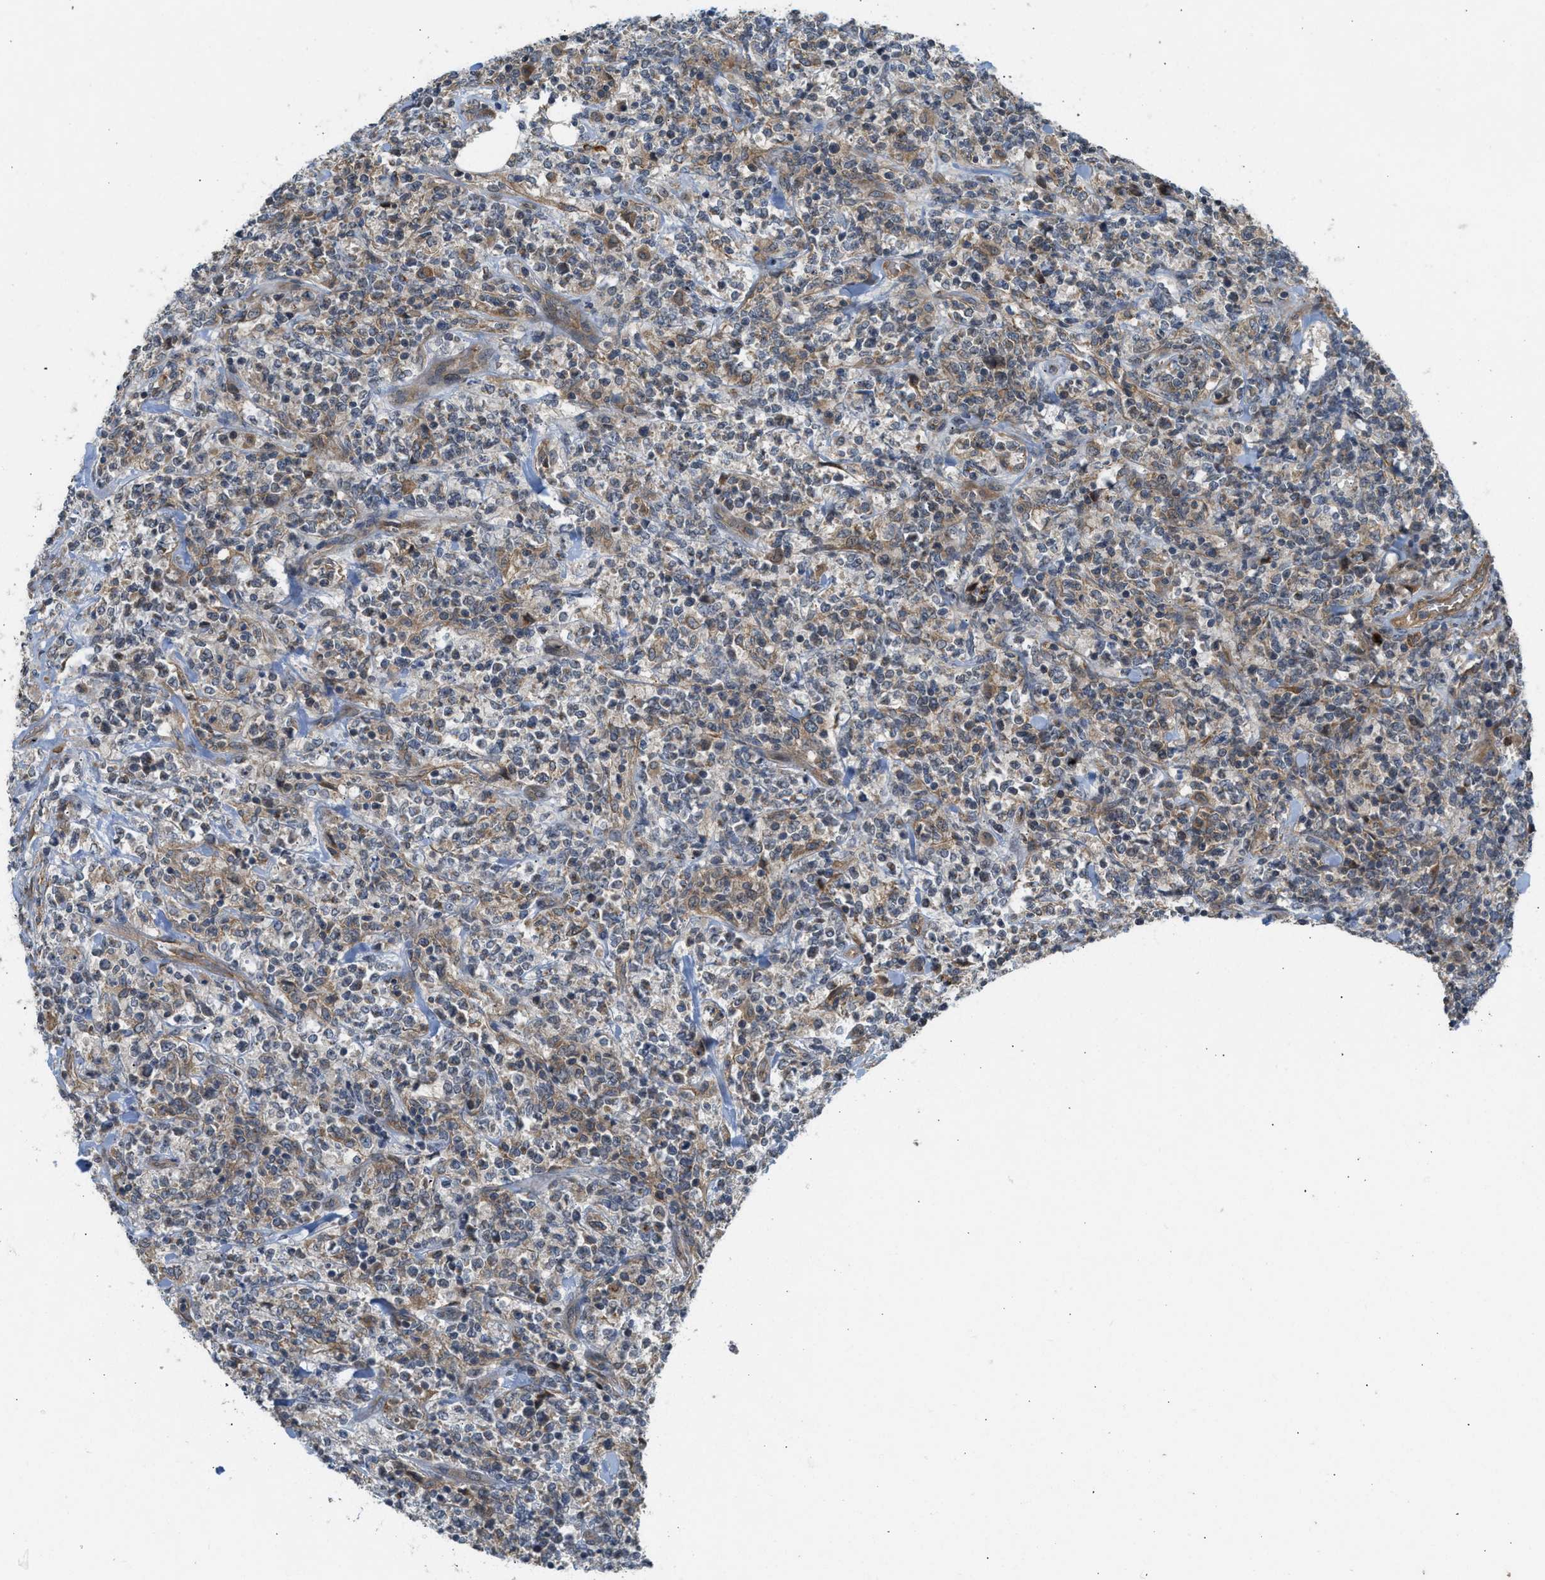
{"staining": {"intensity": "weak", "quantity": "<25%", "location": "cytoplasmic/membranous"}, "tissue": "lymphoma", "cell_type": "Tumor cells", "image_type": "cancer", "snomed": [{"axis": "morphology", "description": "Malignant lymphoma, non-Hodgkin's type, High grade"}, {"axis": "topography", "description": "Soft tissue"}], "caption": "DAB (3,3'-diaminobenzidine) immunohistochemical staining of human lymphoma displays no significant staining in tumor cells.", "gene": "ADCY8", "patient": {"sex": "male", "age": 18}}